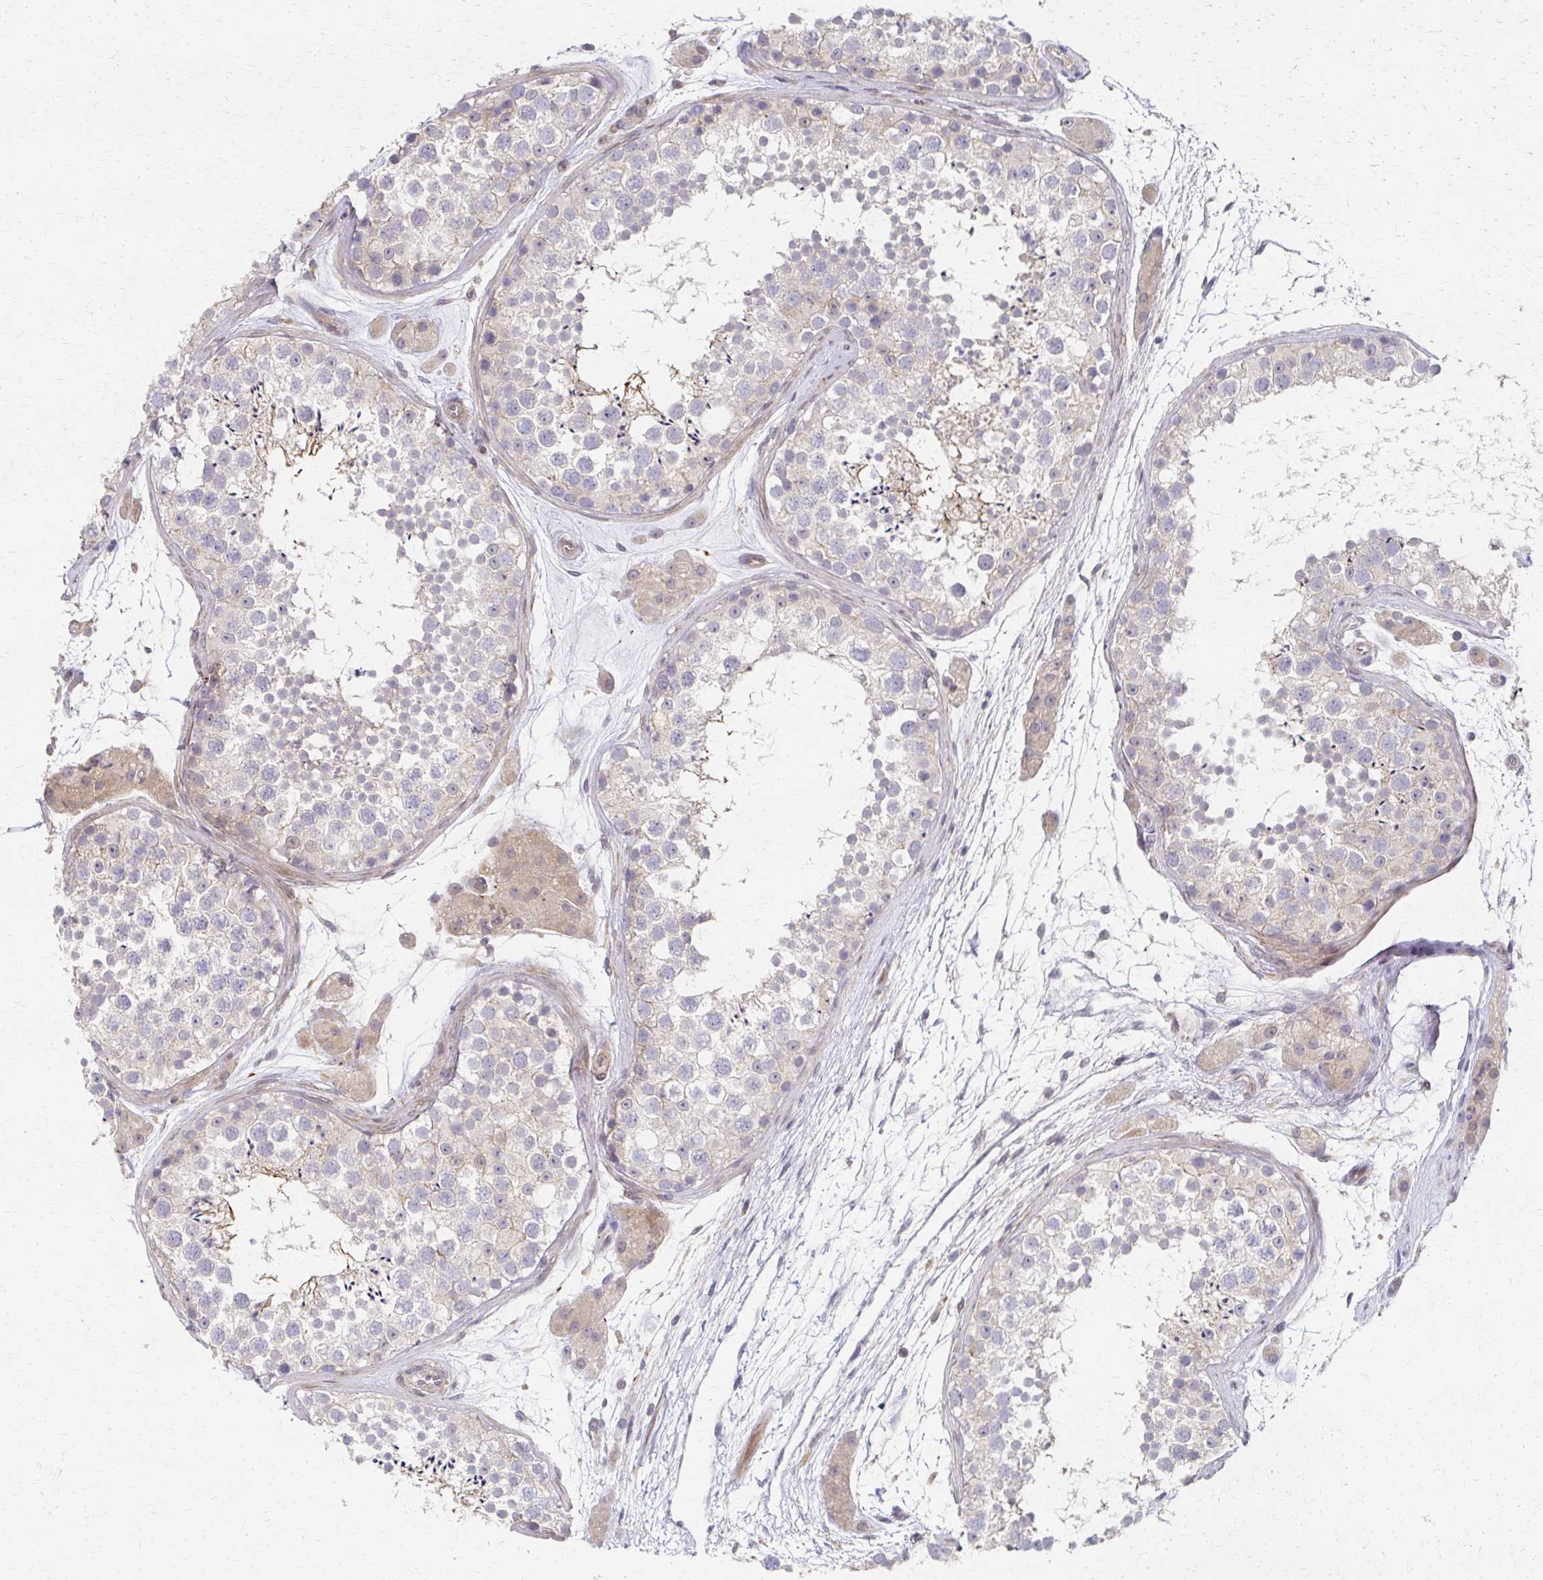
{"staining": {"intensity": "weak", "quantity": "<25%", "location": "cytoplasmic/membranous"}, "tissue": "testis", "cell_type": "Cells in seminiferous ducts", "image_type": "normal", "snomed": [{"axis": "morphology", "description": "Normal tissue, NOS"}, {"axis": "topography", "description": "Testis"}], "caption": "The photomicrograph displays no significant positivity in cells in seminiferous ducts of testis.", "gene": "EOLA1", "patient": {"sex": "male", "age": 41}}